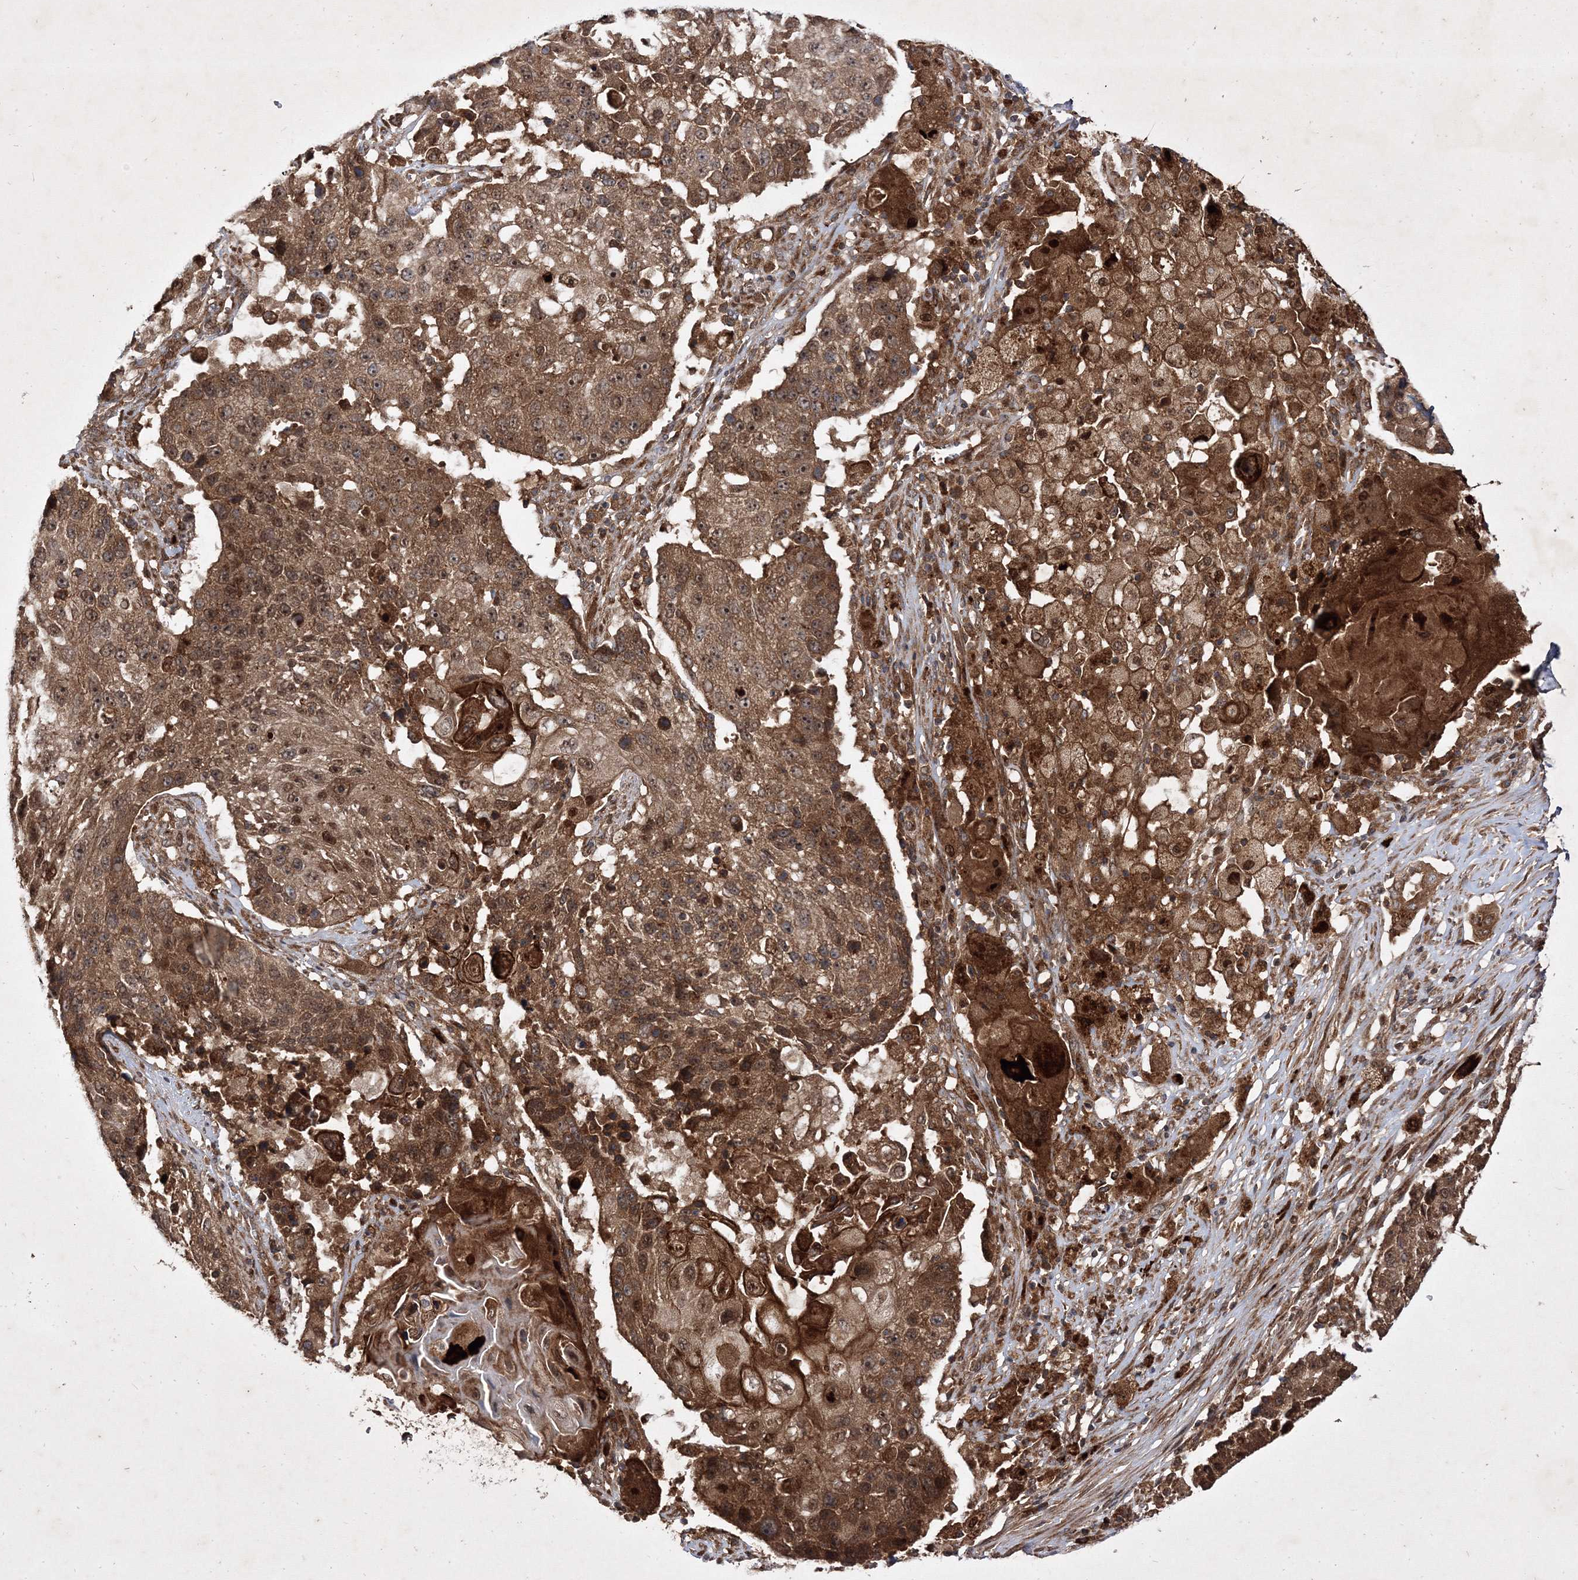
{"staining": {"intensity": "moderate", "quantity": ">75%", "location": "cytoplasmic/membranous,nuclear"}, "tissue": "lung cancer", "cell_type": "Tumor cells", "image_type": "cancer", "snomed": [{"axis": "morphology", "description": "Squamous cell carcinoma, NOS"}, {"axis": "topography", "description": "Lung"}], "caption": "High-magnification brightfield microscopy of lung cancer (squamous cell carcinoma) stained with DAB (brown) and counterstained with hematoxylin (blue). tumor cells exhibit moderate cytoplasmic/membranous and nuclear positivity is identified in about>75% of cells.", "gene": "DNAJC13", "patient": {"sex": "male", "age": 61}}